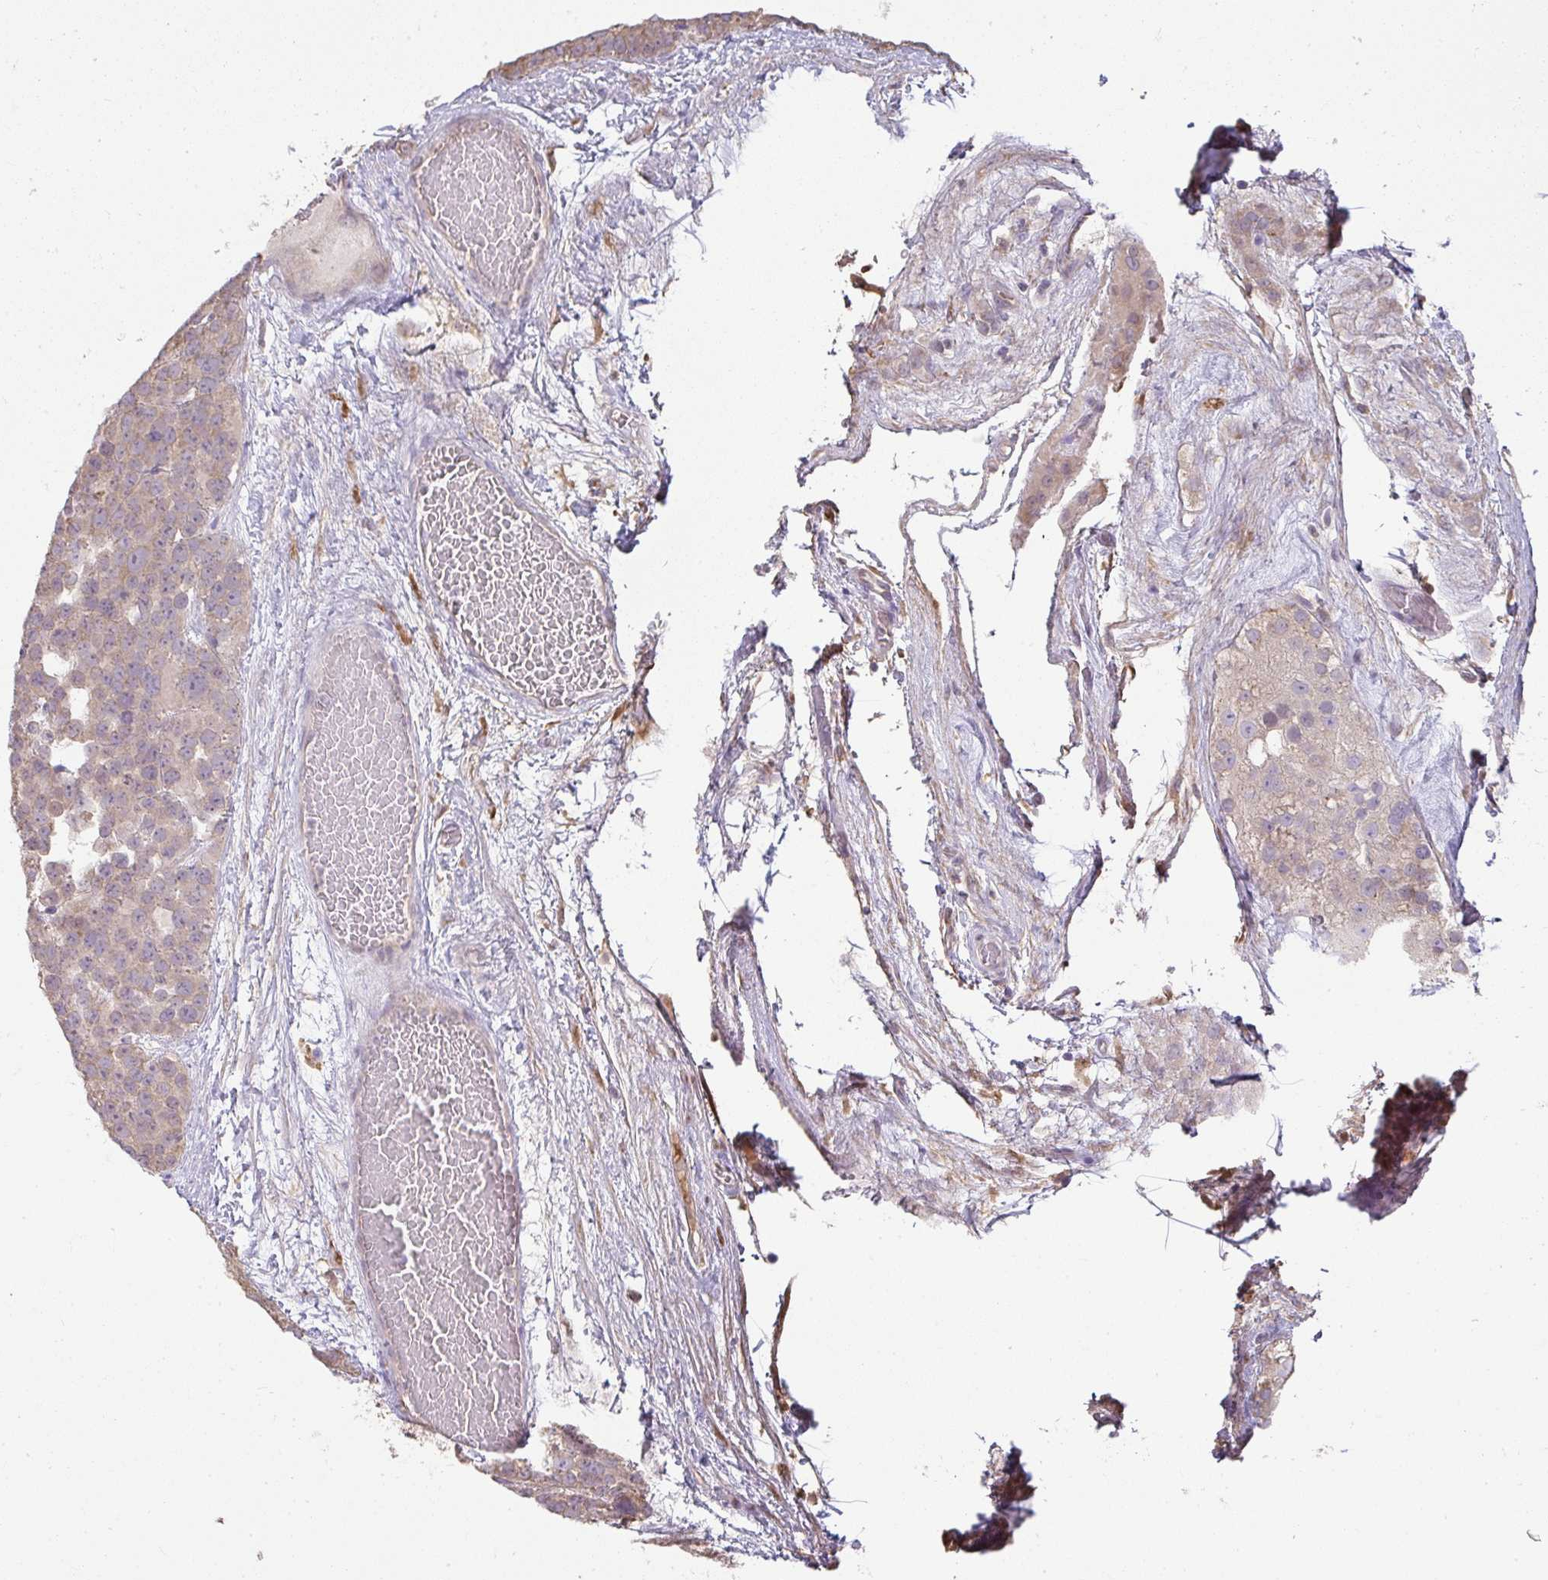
{"staining": {"intensity": "weak", "quantity": ">75%", "location": "cytoplasmic/membranous"}, "tissue": "testis cancer", "cell_type": "Tumor cells", "image_type": "cancer", "snomed": [{"axis": "morphology", "description": "Seminoma, NOS"}, {"axis": "topography", "description": "Testis"}], "caption": "Immunohistochemical staining of testis cancer shows weak cytoplasmic/membranous protein staining in approximately >75% of tumor cells. Nuclei are stained in blue.", "gene": "BRINP3", "patient": {"sex": "male", "age": 71}}